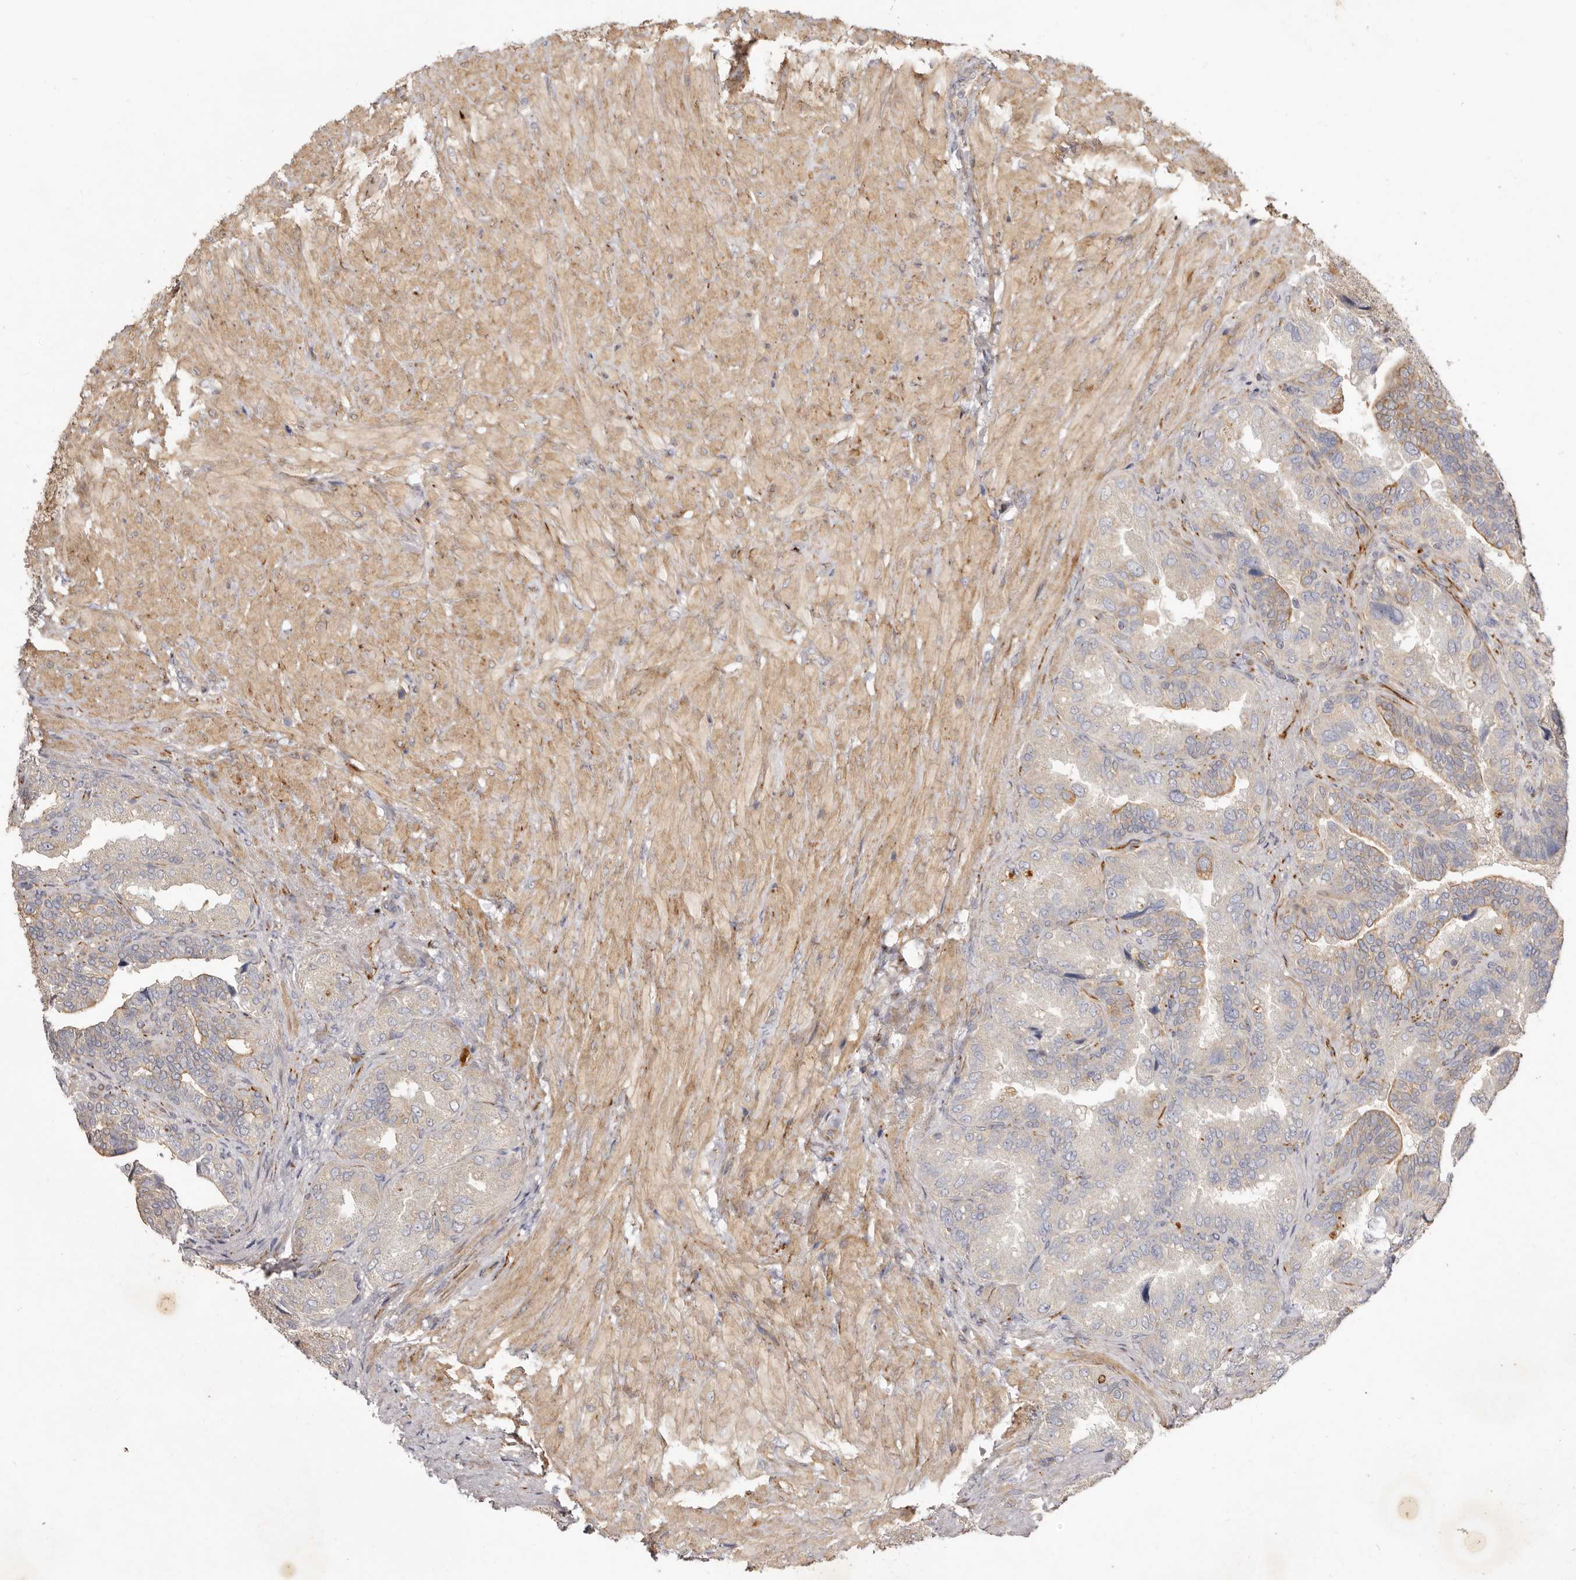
{"staining": {"intensity": "weak", "quantity": "25%-75%", "location": "cytoplasmic/membranous"}, "tissue": "seminal vesicle", "cell_type": "Glandular cells", "image_type": "normal", "snomed": [{"axis": "morphology", "description": "Normal tissue, NOS"}, {"axis": "topography", "description": "Seminal veicle"}, {"axis": "topography", "description": "Peripheral nerve tissue"}], "caption": "Immunohistochemistry (IHC) of benign seminal vesicle shows low levels of weak cytoplasmic/membranous expression in approximately 25%-75% of glandular cells.", "gene": "ADAMTS9", "patient": {"sex": "male", "age": 63}}